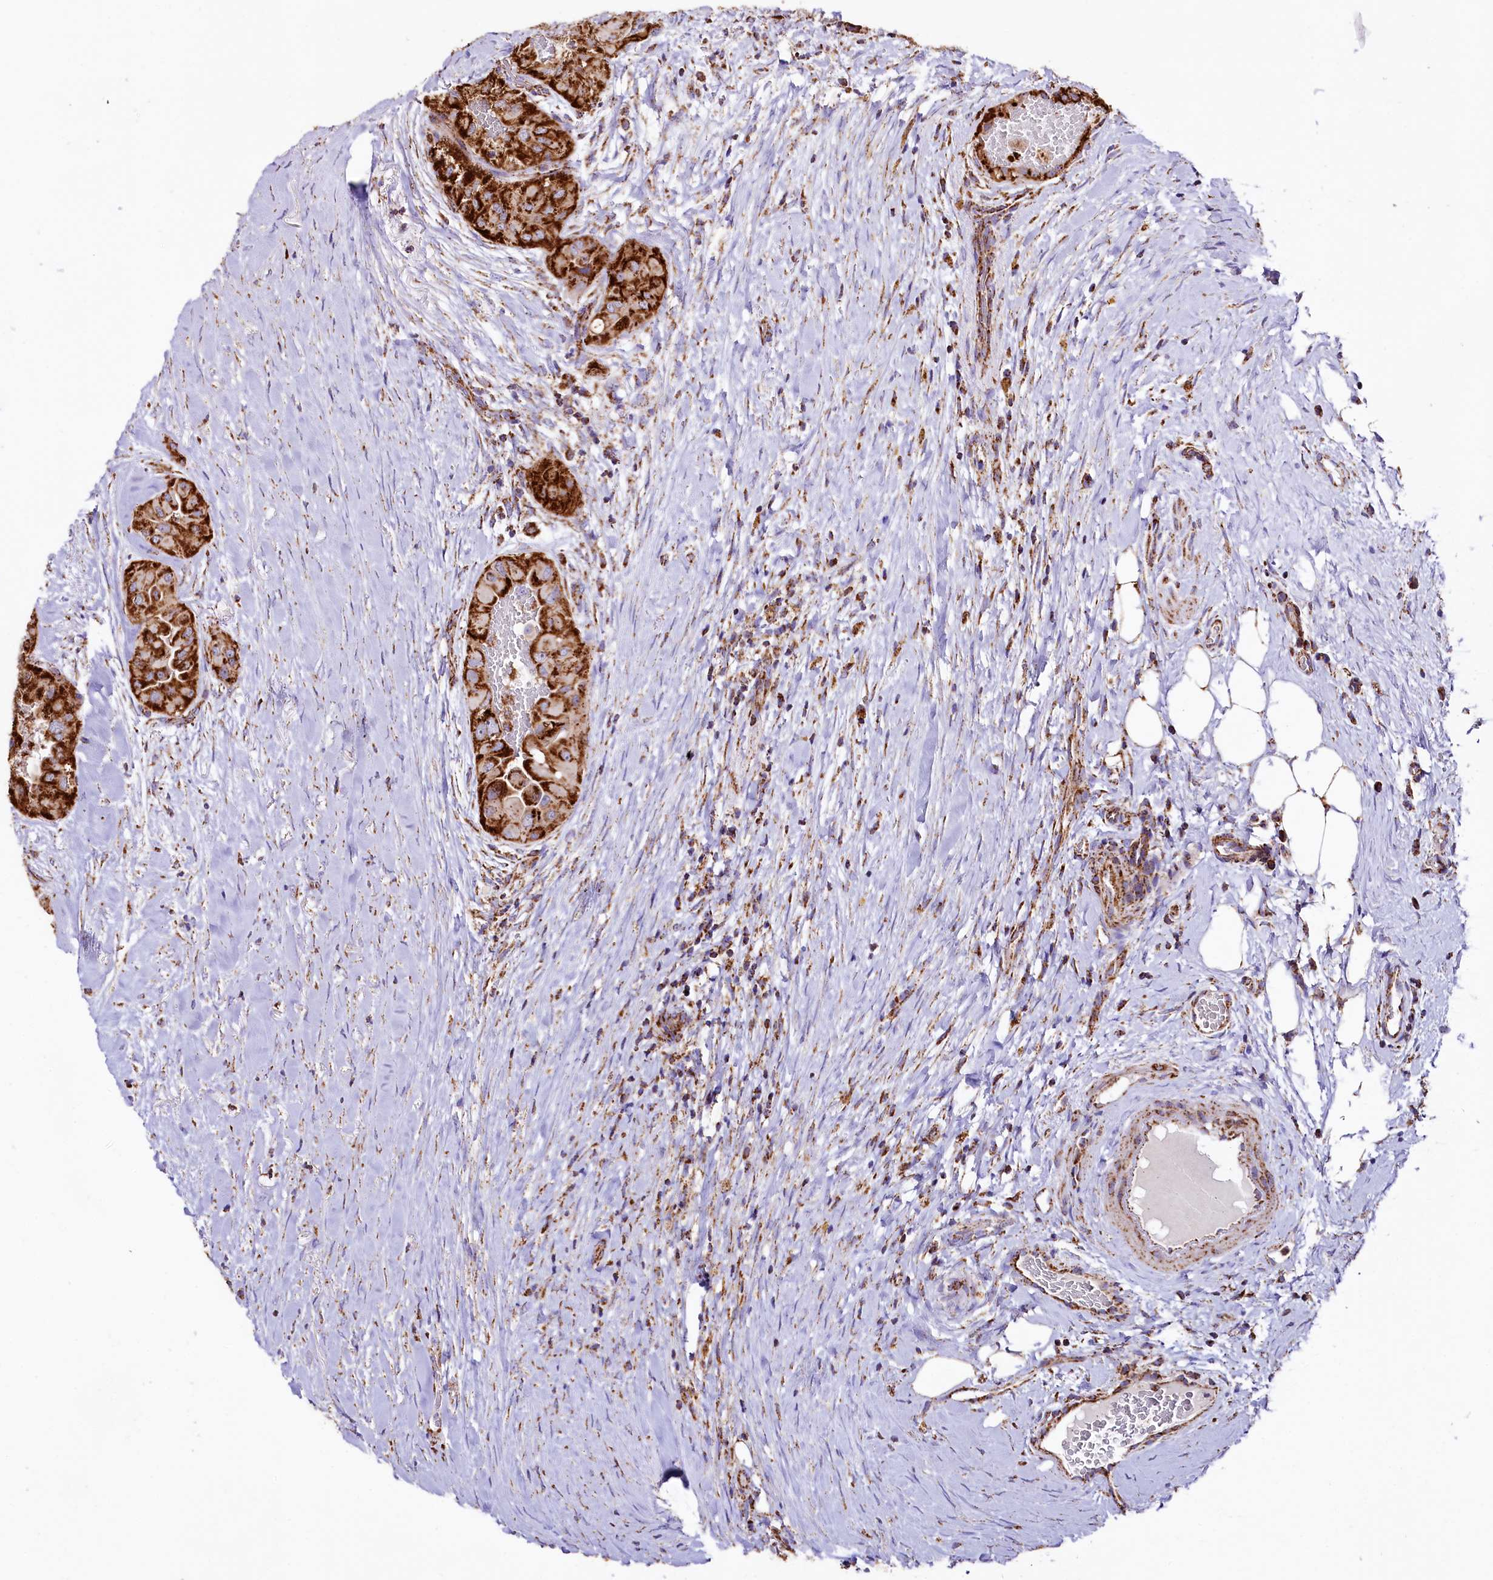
{"staining": {"intensity": "strong", "quantity": ">75%", "location": "cytoplasmic/membranous"}, "tissue": "thyroid cancer", "cell_type": "Tumor cells", "image_type": "cancer", "snomed": [{"axis": "morphology", "description": "Papillary adenocarcinoma, NOS"}, {"axis": "topography", "description": "Thyroid gland"}], "caption": "Thyroid papillary adenocarcinoma tissue demonstrates strong cytoplasmic/membranous positivity in about >75% of tumor cells, visualized by immunohistochemistry. (DAB = brown stain, brightfield microscopy at high magnification).", "gene": "APLP2", "patient": {"sex": "female", "age": 59}}